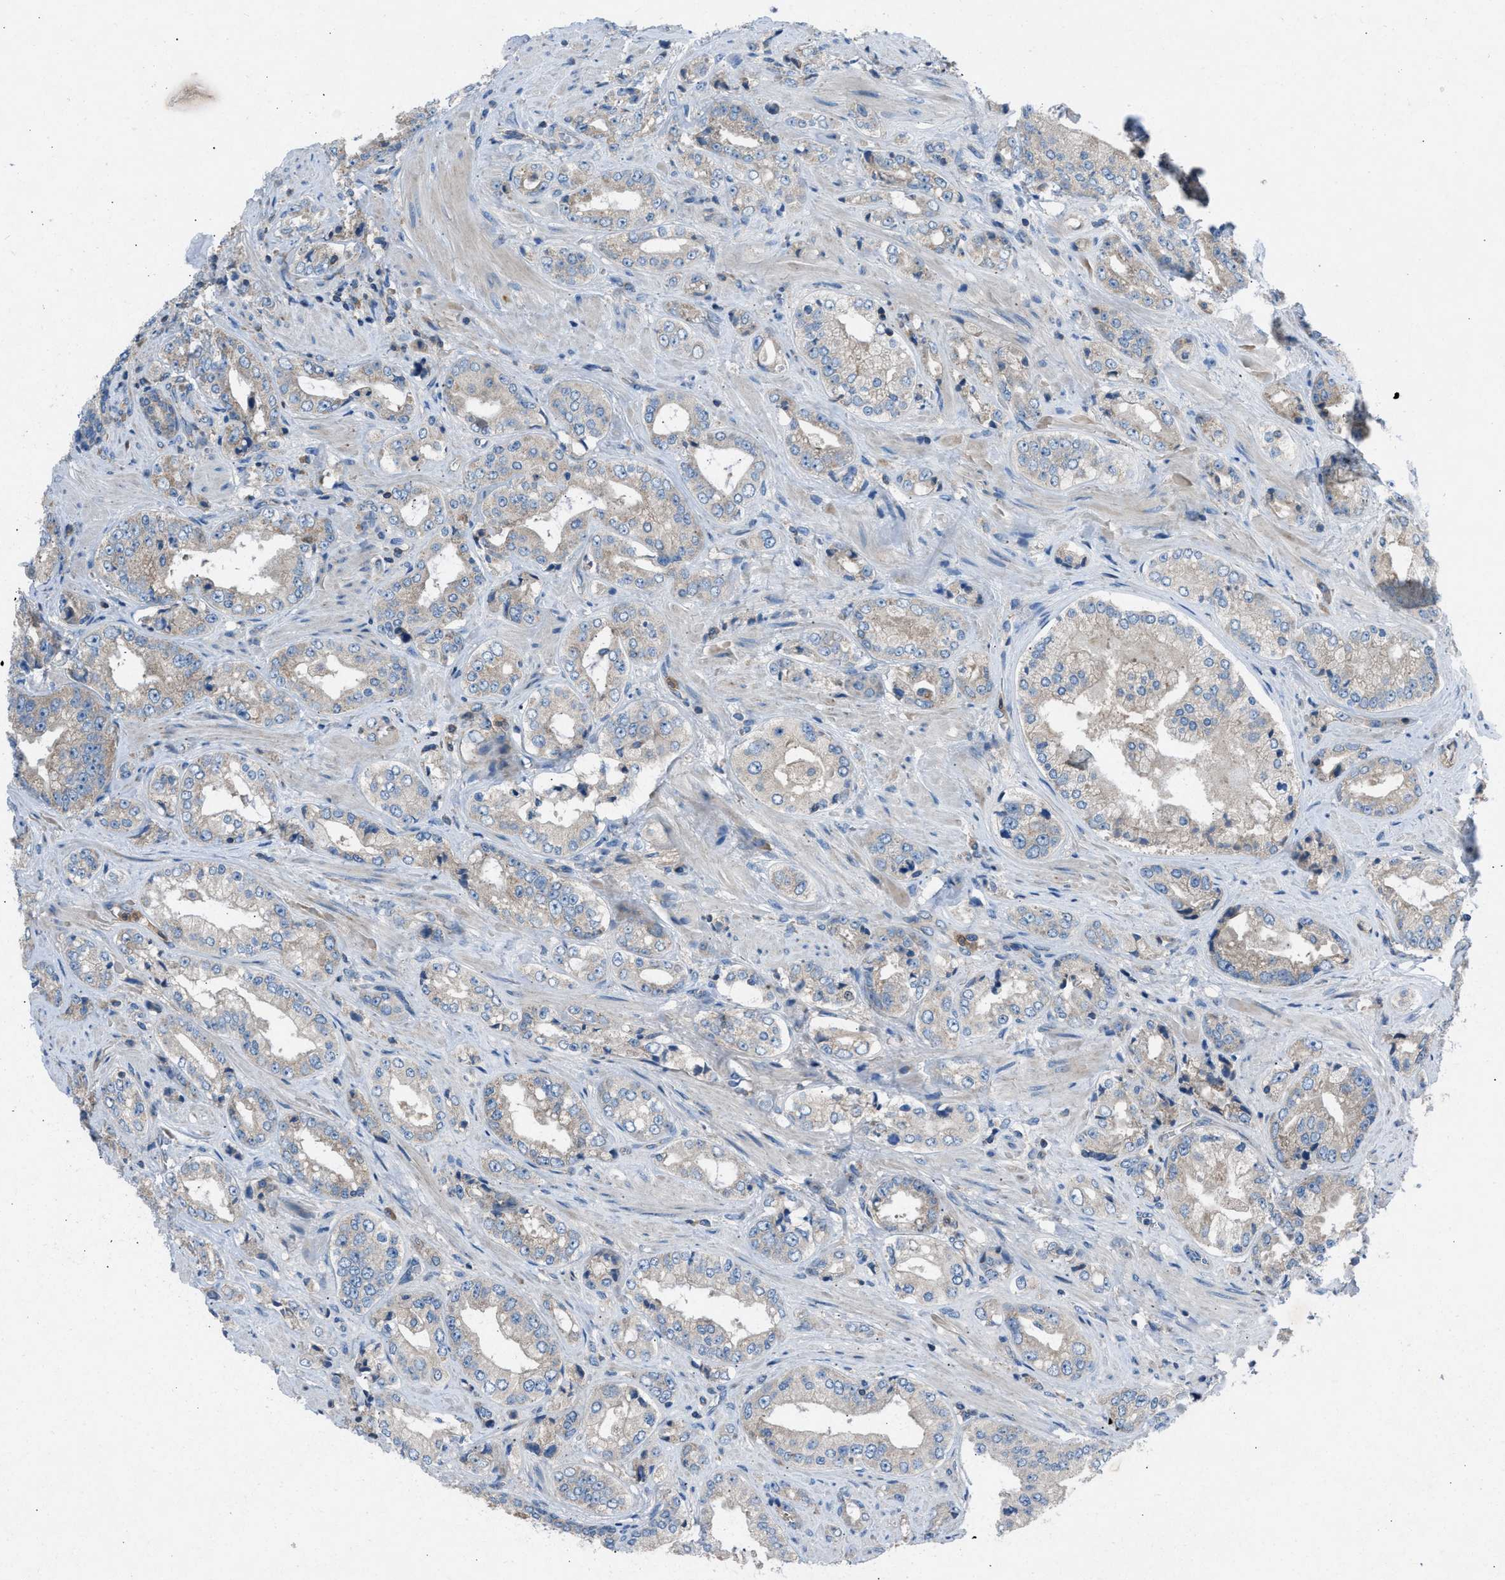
{"staining": {"intensity": "negative", "quantity": "none", "location": "none"}, "tissue": "prostate cancer", "cell_type": "Tumor cells", "image_type": "cancer", "snomed": [{"axis": "morphology", "description": "Adenocarcinoma, High grade"}, {"axis": "topography", "description": "Prostate"}], "caption": "The image demonstrates no significant staining in tumor cells of high-grade adenocarcinoma (prostate). (Immunohistochemistry, brightfield microscopy, high magnification).", "gene": "GRK6", "patient": {"sex": "male", "age": 61}}